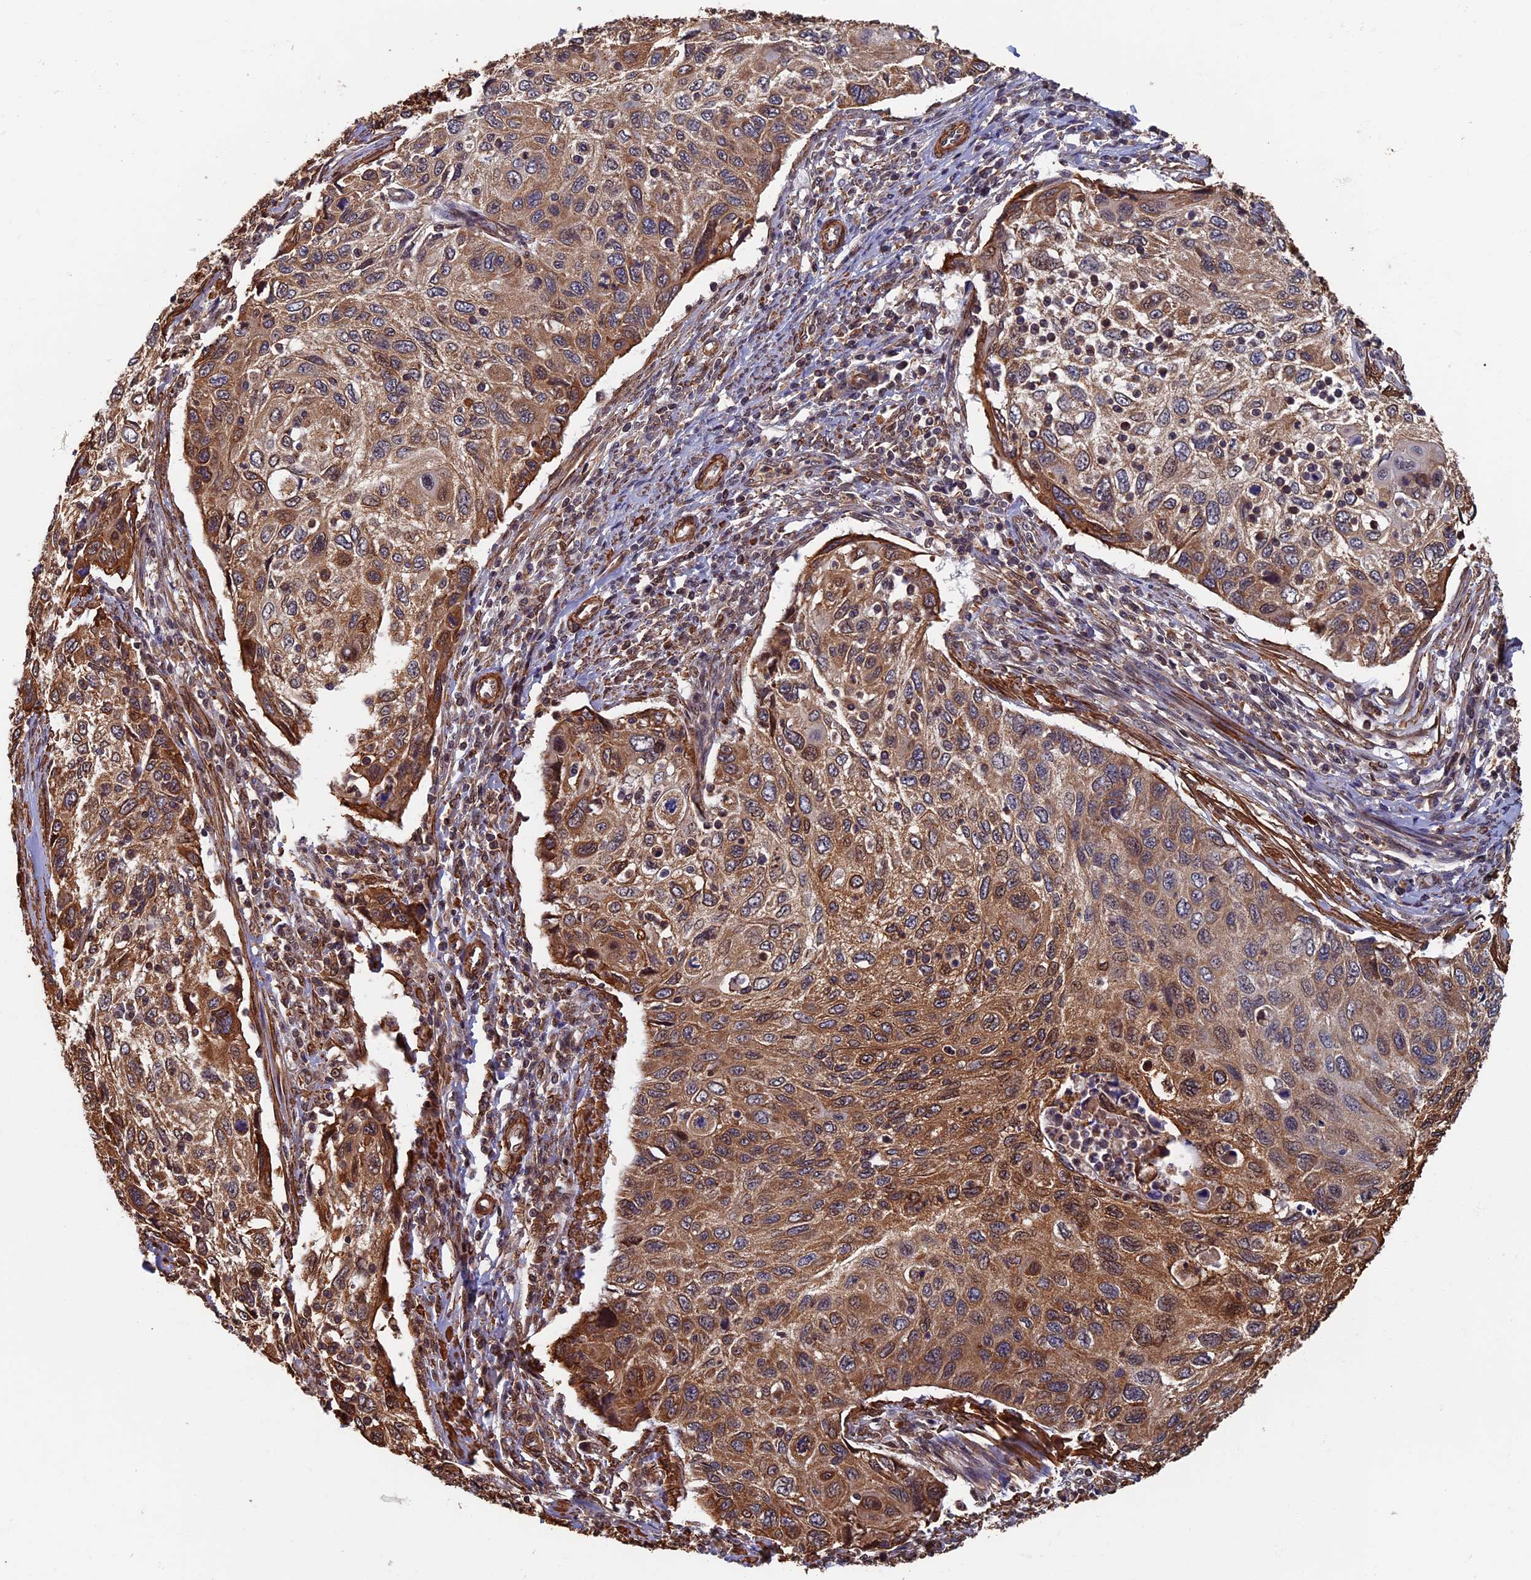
{"staining": {"intensity": "moderate", "quantity": ">75%", "location": "cytoplasmic/membranous"}, "tissue": "cervical cancer", "cell_type": "Tumor cells", "image_type": "cancer", "snomed": [{"axis": "morphology", "description": "Squamous cell carcinoma, NOS"}, {"axis": "topography", "description": "Cervix"}], "caption": "DAB (3,3'-diaminobenzidine) immunohistochemical staining of human cervical cancer (squamous cell carcinoma) displays moderate cytoplasmic/membranous protein staining in about >75% of tumor cells. The staining was performed using DAB to visualize the protein expression in brown, while the nuclei were stained in blue with hematoxylin (Magnification: 20x).", "gene": "CTDP1", "patient": {"sex": "female", "age": 70}}